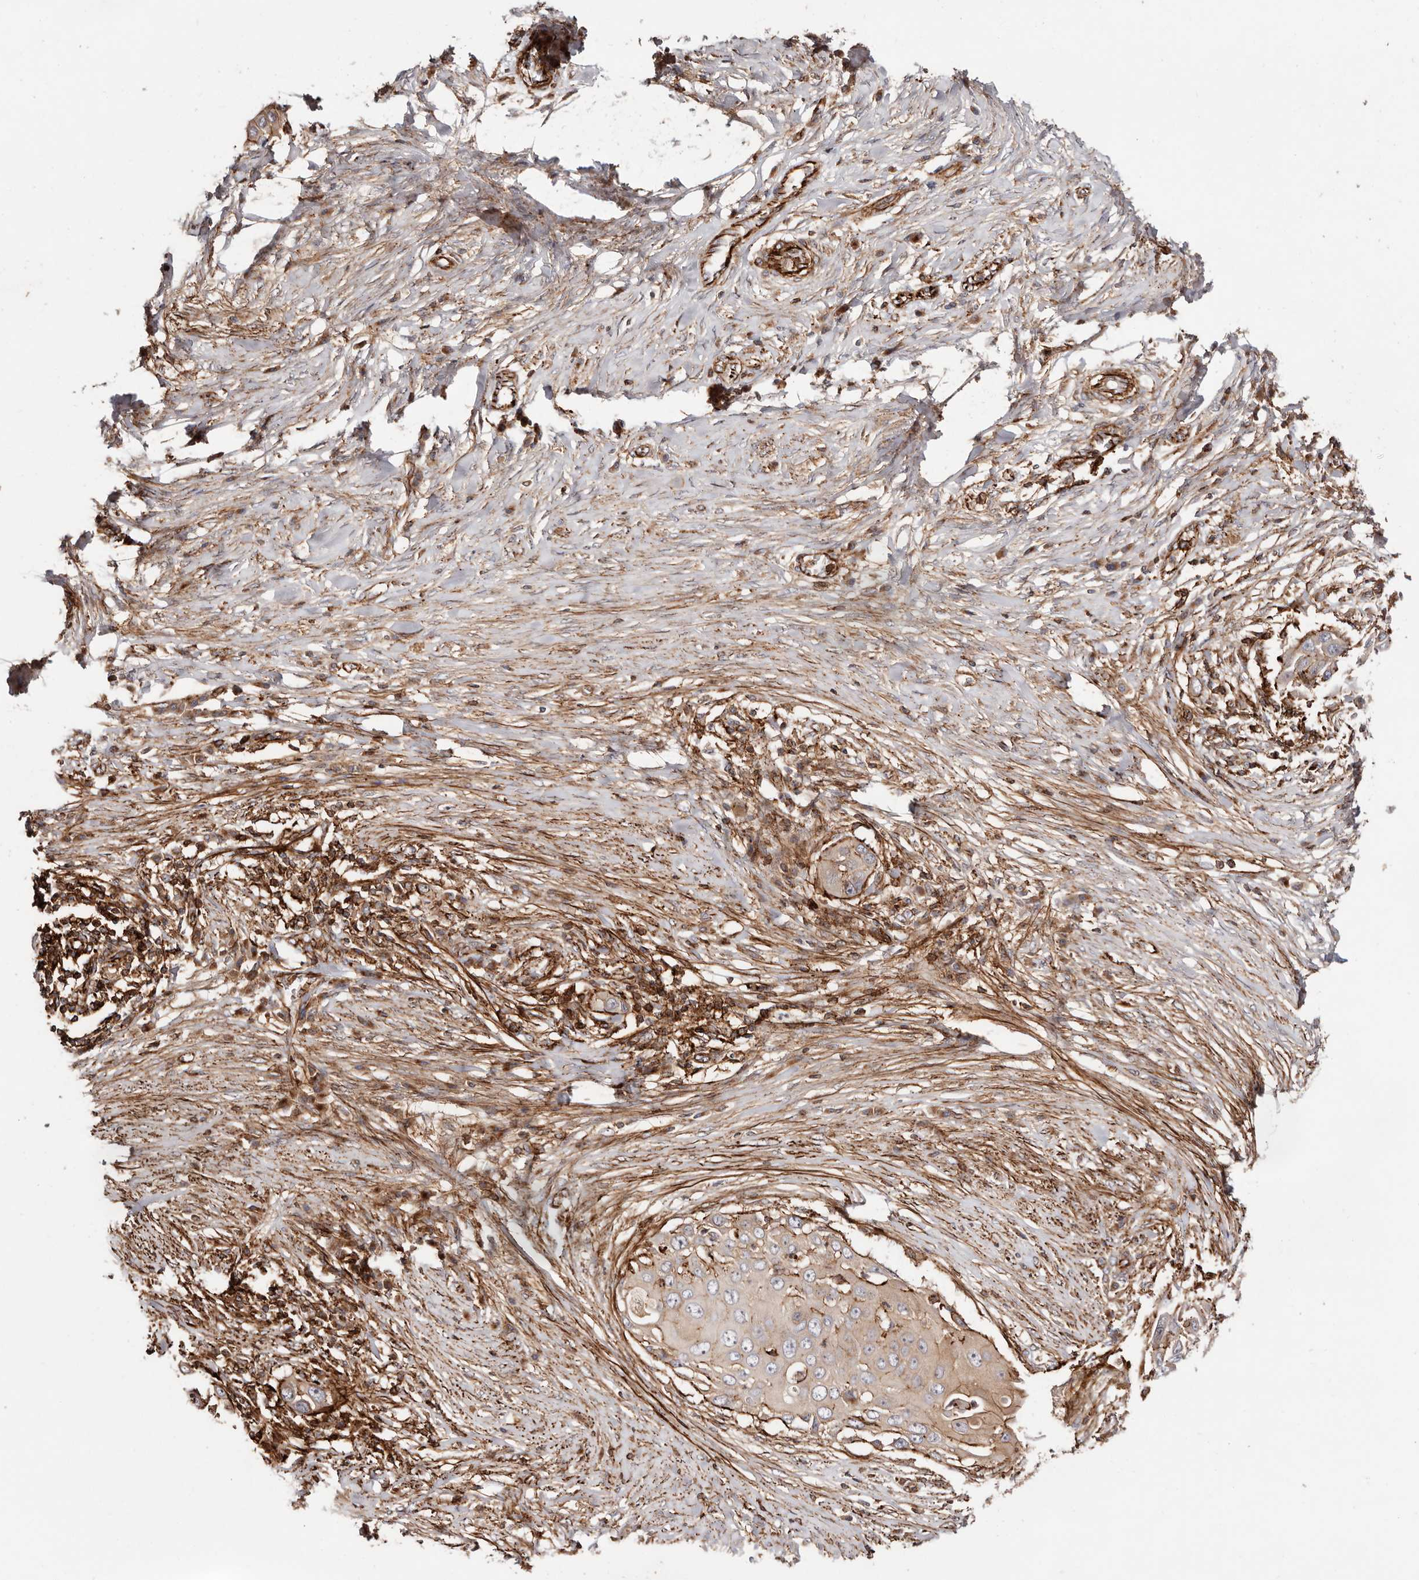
{"staining": {"intensity": "moderate", "quantity": ">75%", "location": "cytoplasmic/membranous"}, "tissue": "skin cancer", "cell_type": "Tumor cells", "image_type": "cancer", "snomed": [{"axis": "morphology", "description": "Squamous cell carcinoma, NOS"}, {"axis": "topography", "description": "Skin"}], "caption": "Immunohistochemical staining of human squamous cell carcinoma (skin) reveals moderate cytoplasmic/membranous protein positivity in approximately >75% of tumor cells. Ihc stains the protein of interest in brown and the nuclei are stained blue.", "gene": "PTPN22", "patient": {"sex": "female", "age": 44}}